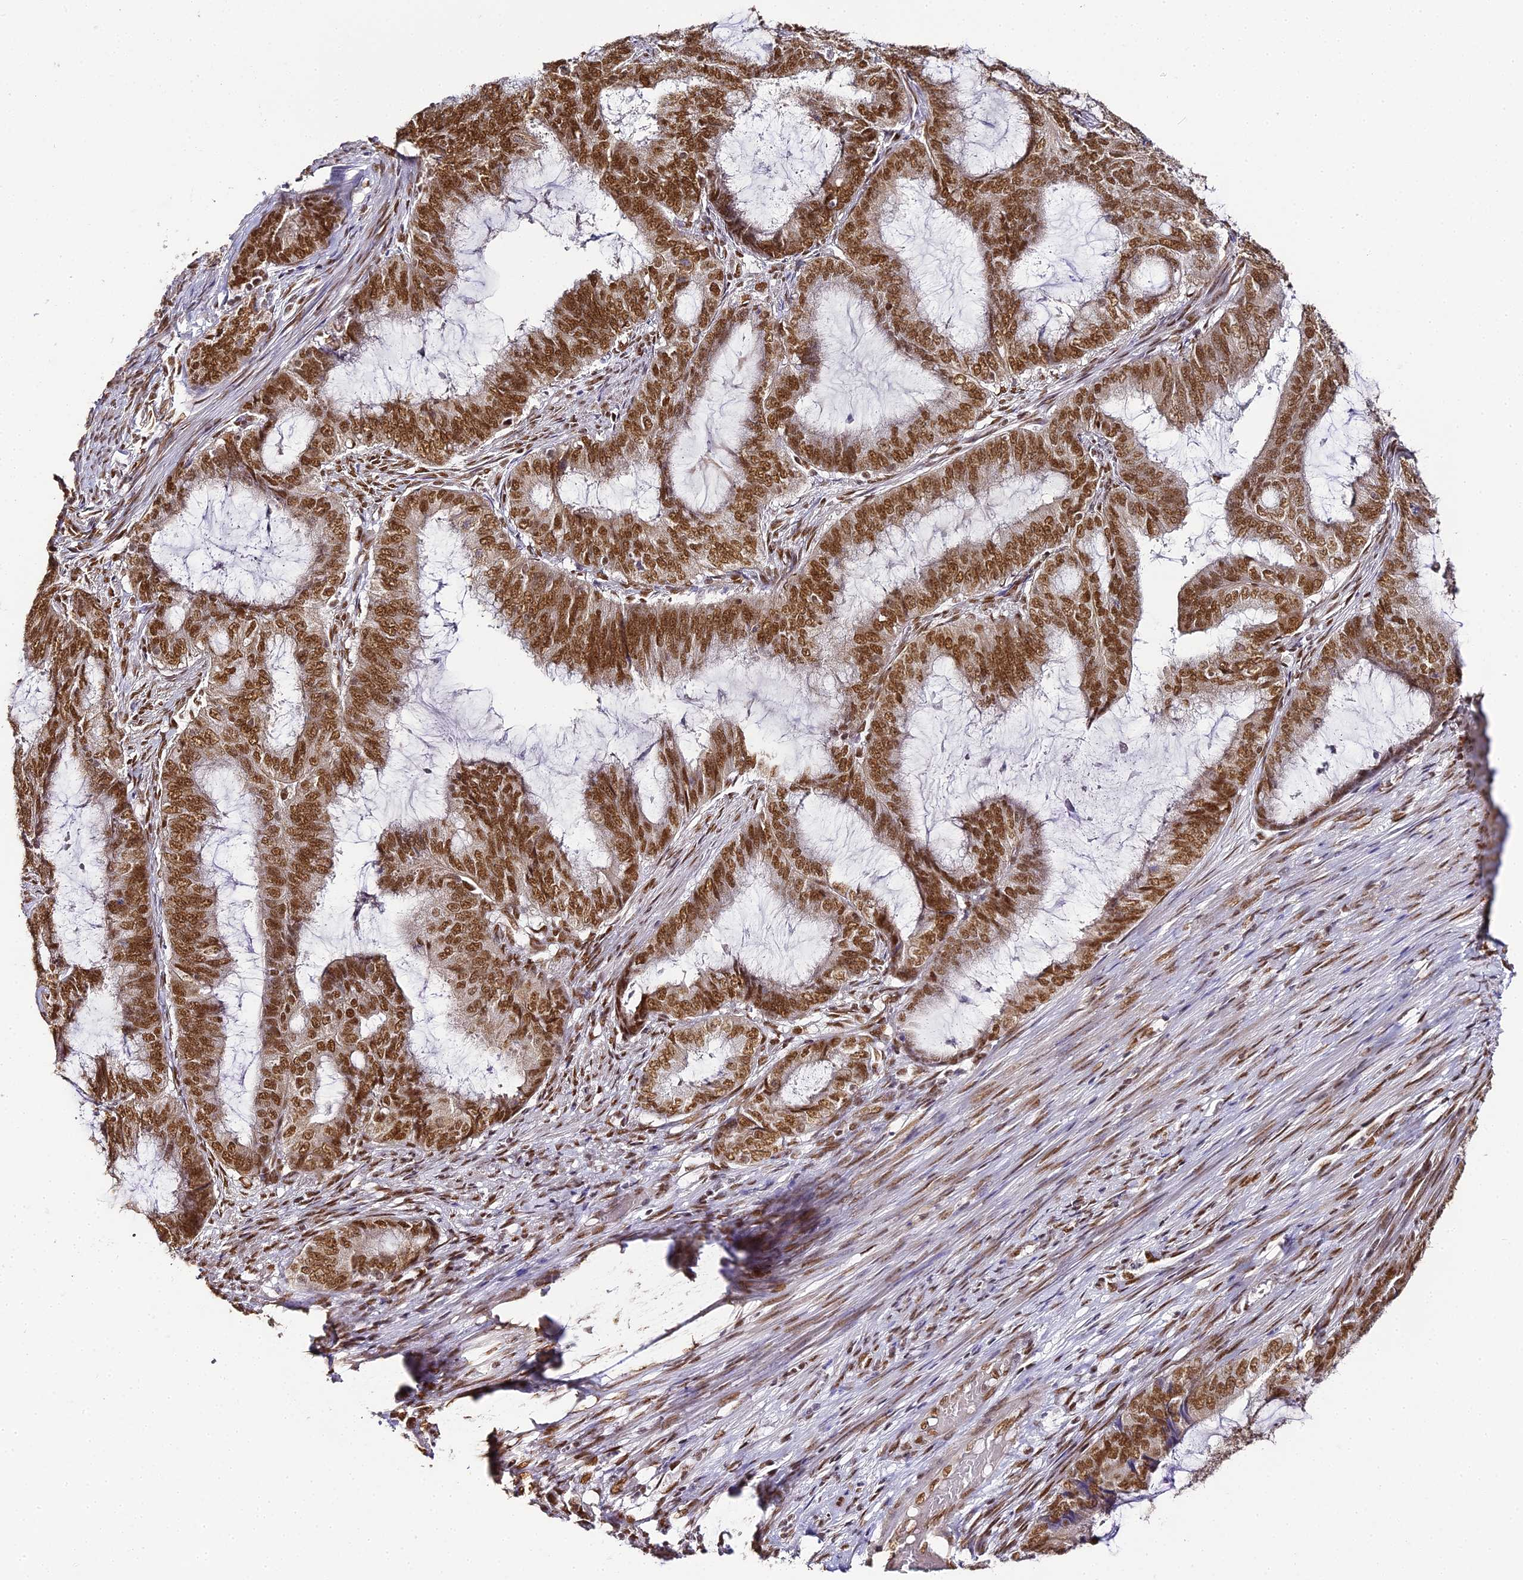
{"staining": {"intensity": "moderate", "quantity": ">75%", "location": "nuclear"}, "tissue": "endometrial cancer", "cell_type": "Tumor cells", "image_type": "cancer", "snomed": [{"axis": "morphology", "description": "Adenocarcinoma, NOS"}, {"axis": "topography", "description": "Endometrium"}], "caption": "IHC histopathology image of adenocarcinoma (endometrial) stained for a protein (brown), which displays medium levels of moderate nuclear positivity in about >75% of tumor cells.", "gene": "HNRNPA1", "patient": {"sex": "female", "age": 51}}